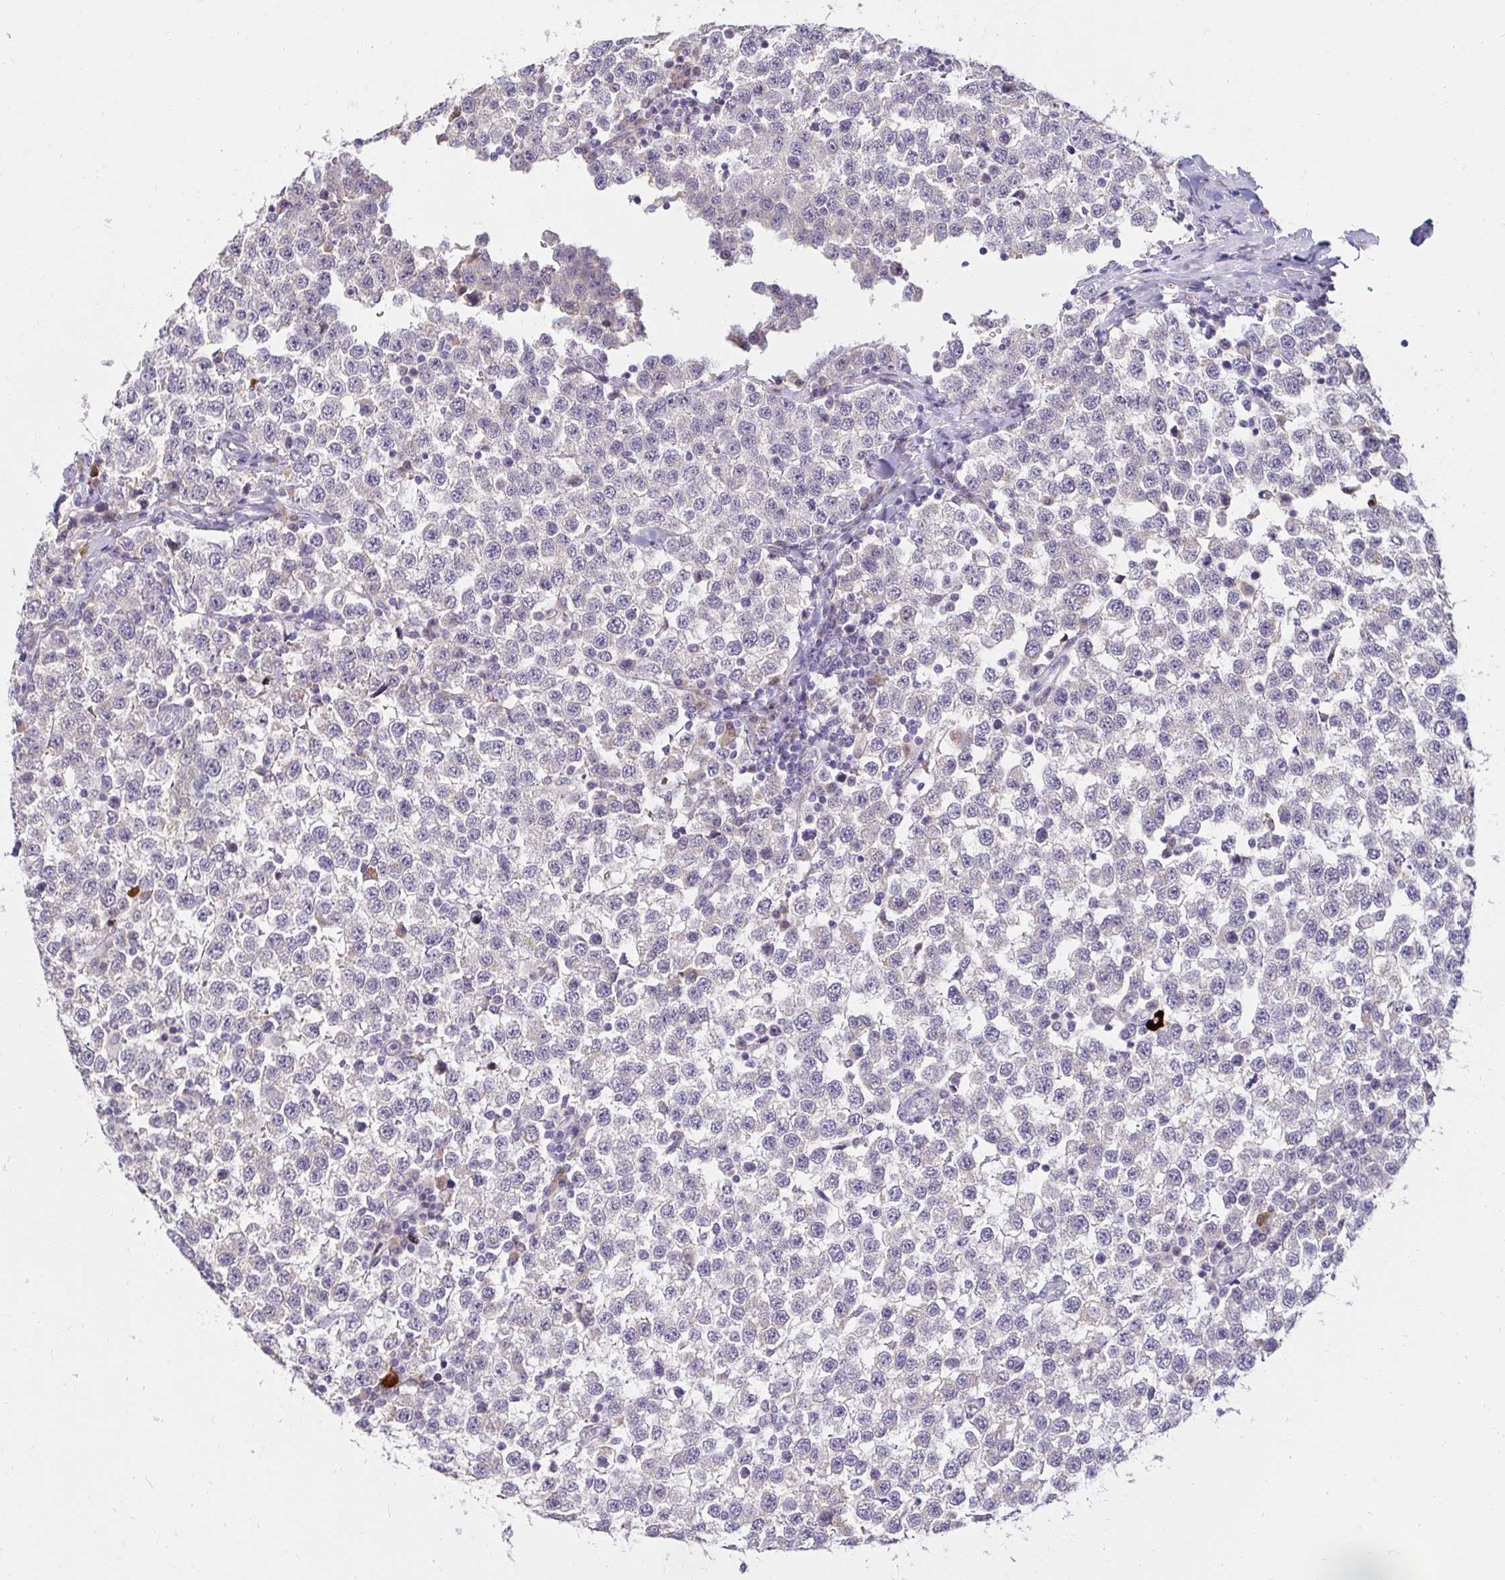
{"staining": {"intensity": "negative", "quantity": "none", "location": "none"}, "tissue": "testis cancer", "cell_type": "Tumor cells", "image_type": "cancer", "snomed": [{"axis": "morphology", "description": "Seminoma, NOS"}, {"axis": "topography", "description": "Testis"}], "caption": "Immunohistochemistry micrograph of neoplastic tissue: testis cancer (seminoma) stained with DAB displays no significant protein staining in tumor cells. (DAB immunohistochemistry (IHC), high magnification).", "gene": "DDN", "patient": {"sex": "male", "age": 34}}